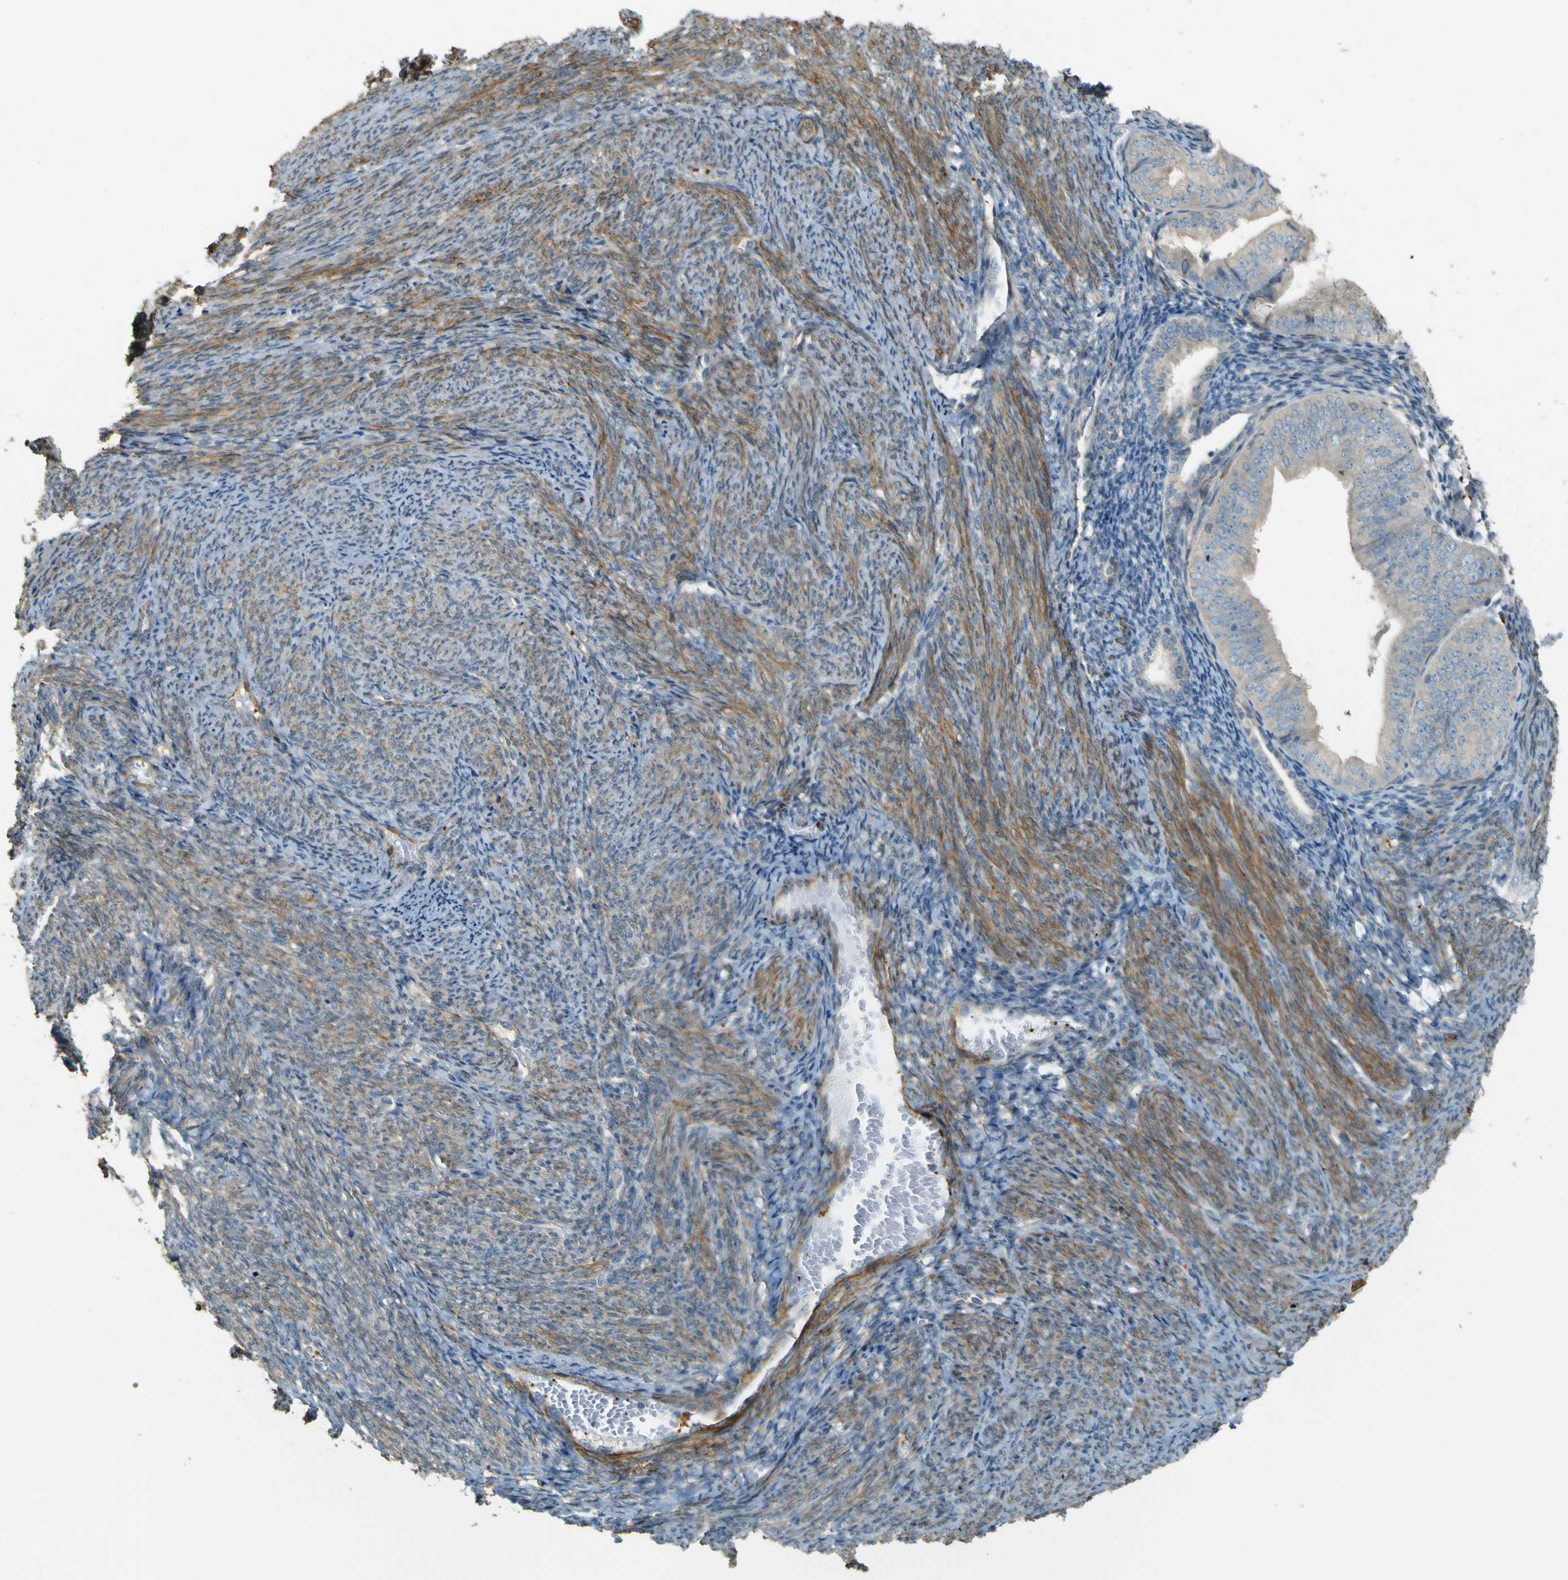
{"staining": {"intensity": "negative", "quantity": "none", "location": "none"}, "tissue": "endometrial cancer", "cell_type": "Tumor cells", "image_type": "cancer", "snomed": [{"axis": "morphology", "description": "Adenocarcinoma, NOS"}, {"axis": "topography", "description": "Endometrium"}], "caption": "Tumor cells are negative for protein expression in human endometrial cancer. (Stains: DAB (3,3'-diaminobenzidine) IHC with hematoxylin counter stain, Microscopy: brightfield microscopy at high magnification).", "gene": "NEXN", "patient": {"sex": "female", "age": 63}}